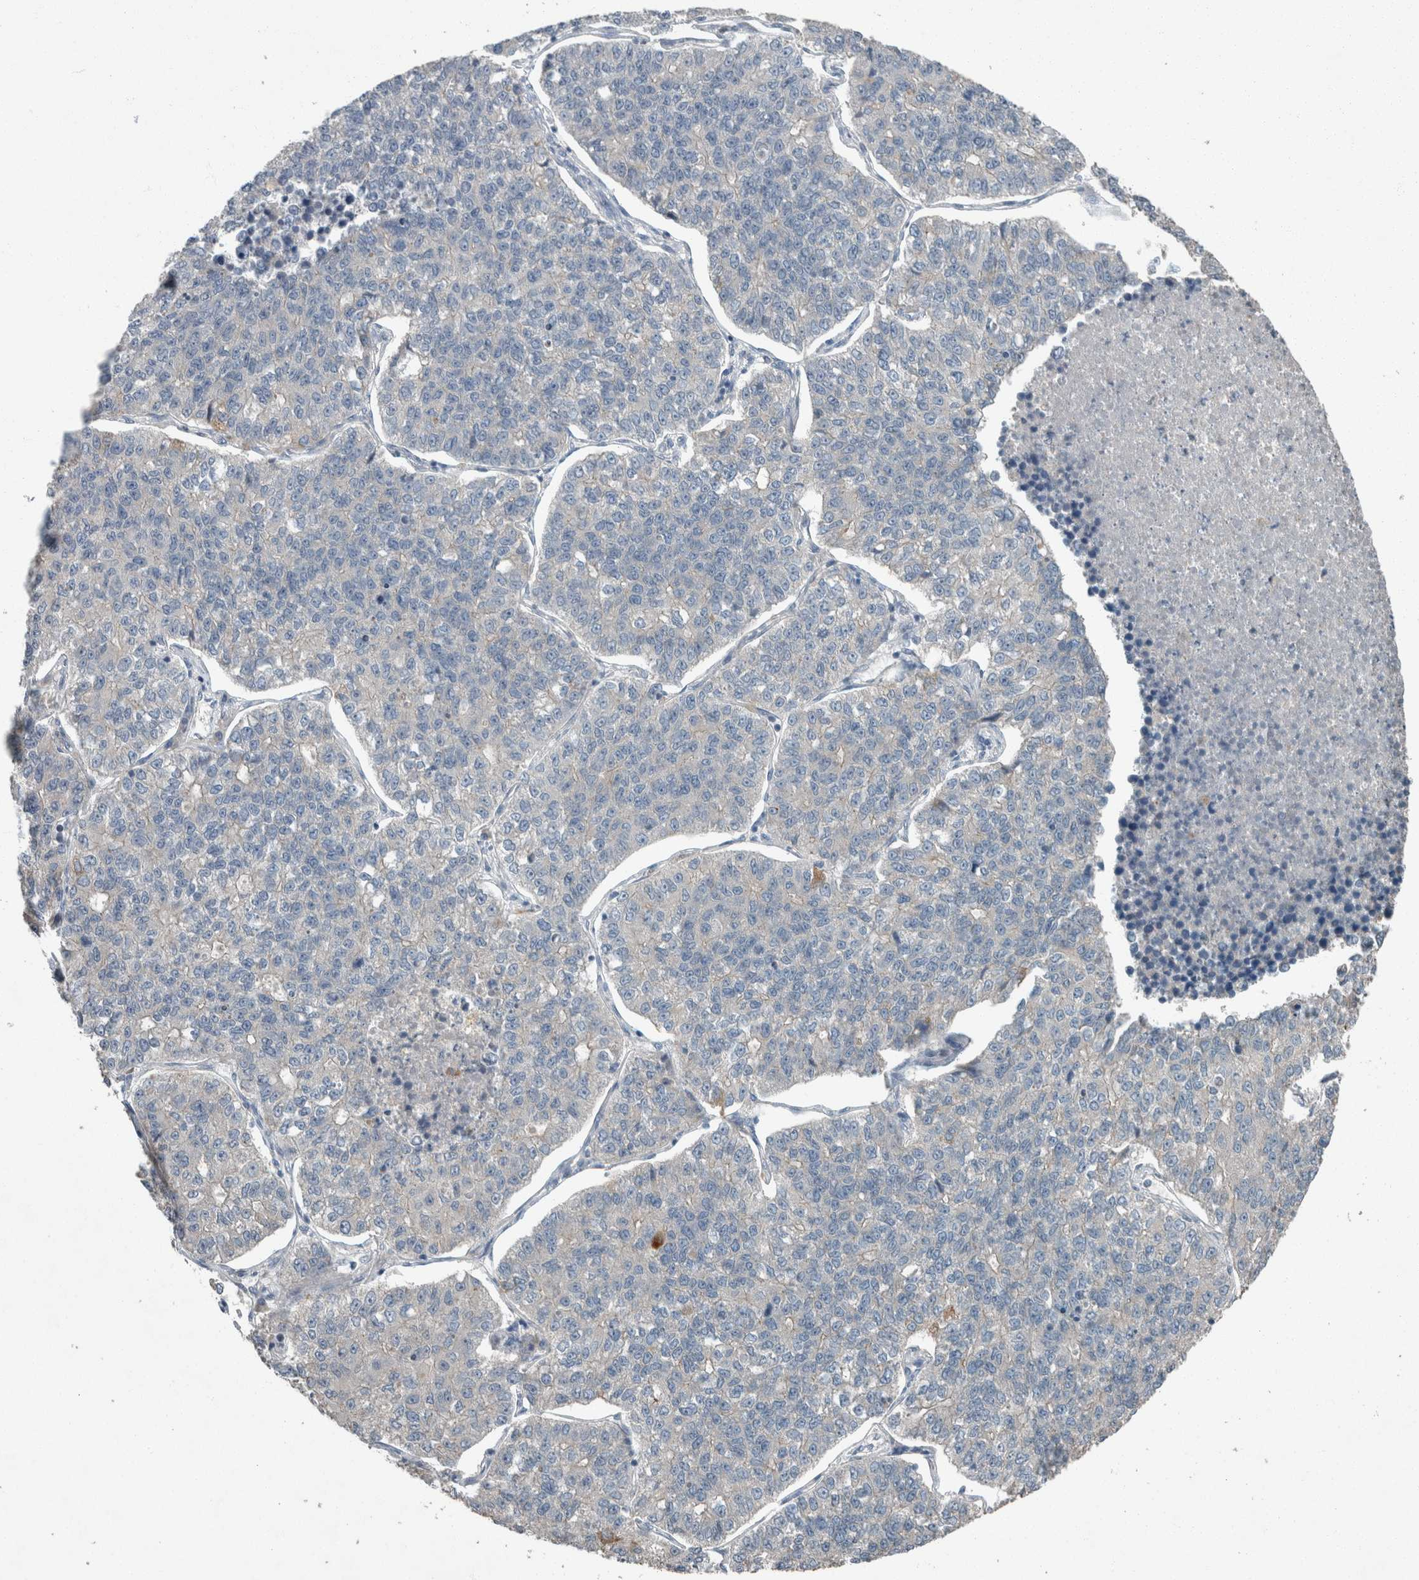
{"staining": {"intensity": "negative", "quantity": "none", "location": "none"}, "tissue": "lung cancer", "cell_type": "Tumor cells", "image_type": "cancer", "snomed": [{"axis": "morphology", "description": "Adenocarcinoma, NOS"}, {"axis": "topography", "description": "Lung"}], "caption": "Immunohistochemical staining of lung cancer (adenocarcinoma) exhibits no significant staining in tumor cells. (IHC, brightfield microscopy, high magnification).", "gene": "KNTC1", "patient": {"sex": "male", "age": 49}}